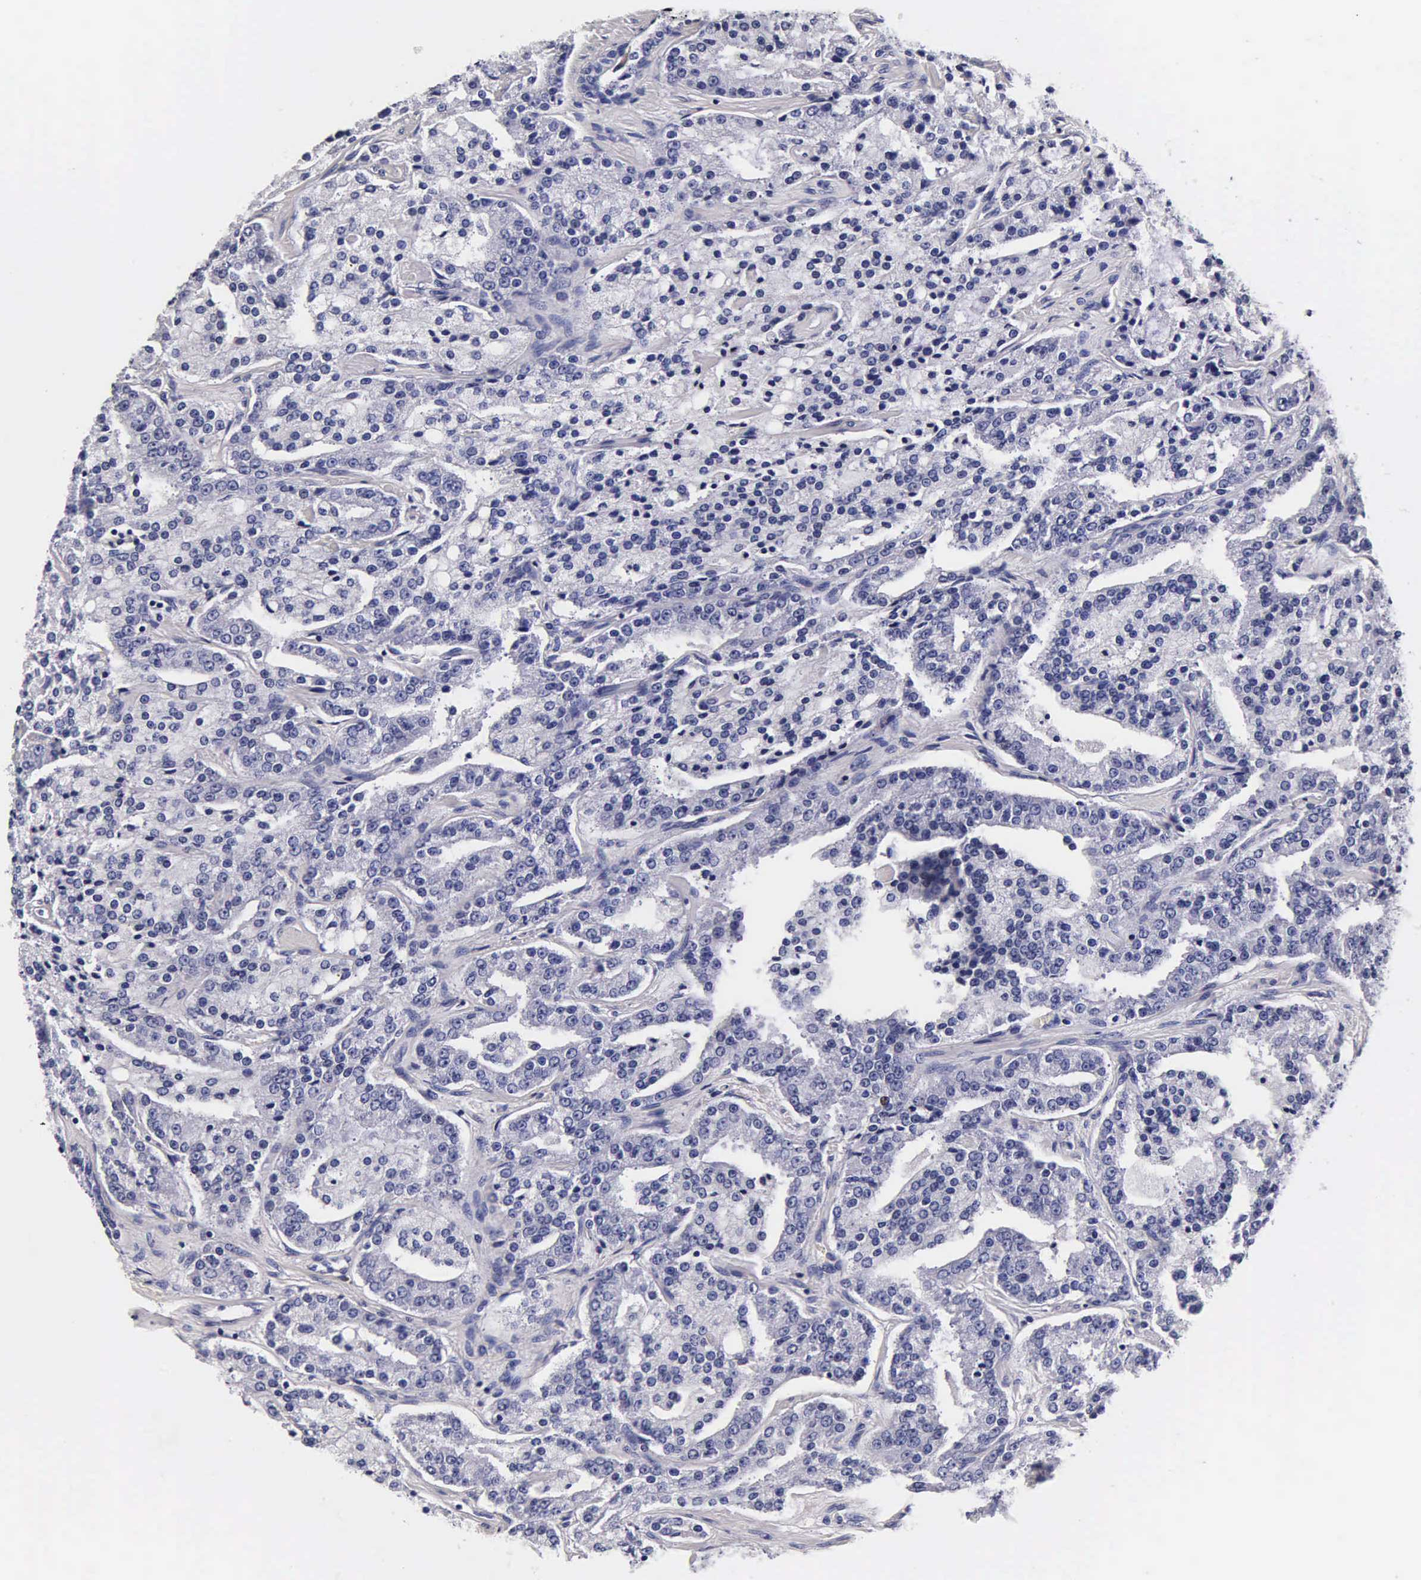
{"staining": {"intensity": "negative", "quantity": "none", "location": "none"}, "tissue": "prostate cancer", "cell_type": "Tumor cells", "image_type": "cancer", "snomed": [{"axis": "morphology", "description": "Adenocarcinoma, Medium grade"}, {"axis": "topography", "description": "Prostate"}], "caption": "Immunohistochemical staining of human prostate cancer shows no significant positivity in tumor cells.", "gene": "IAPP", "patient": {"sex": "male", "age": 72}}